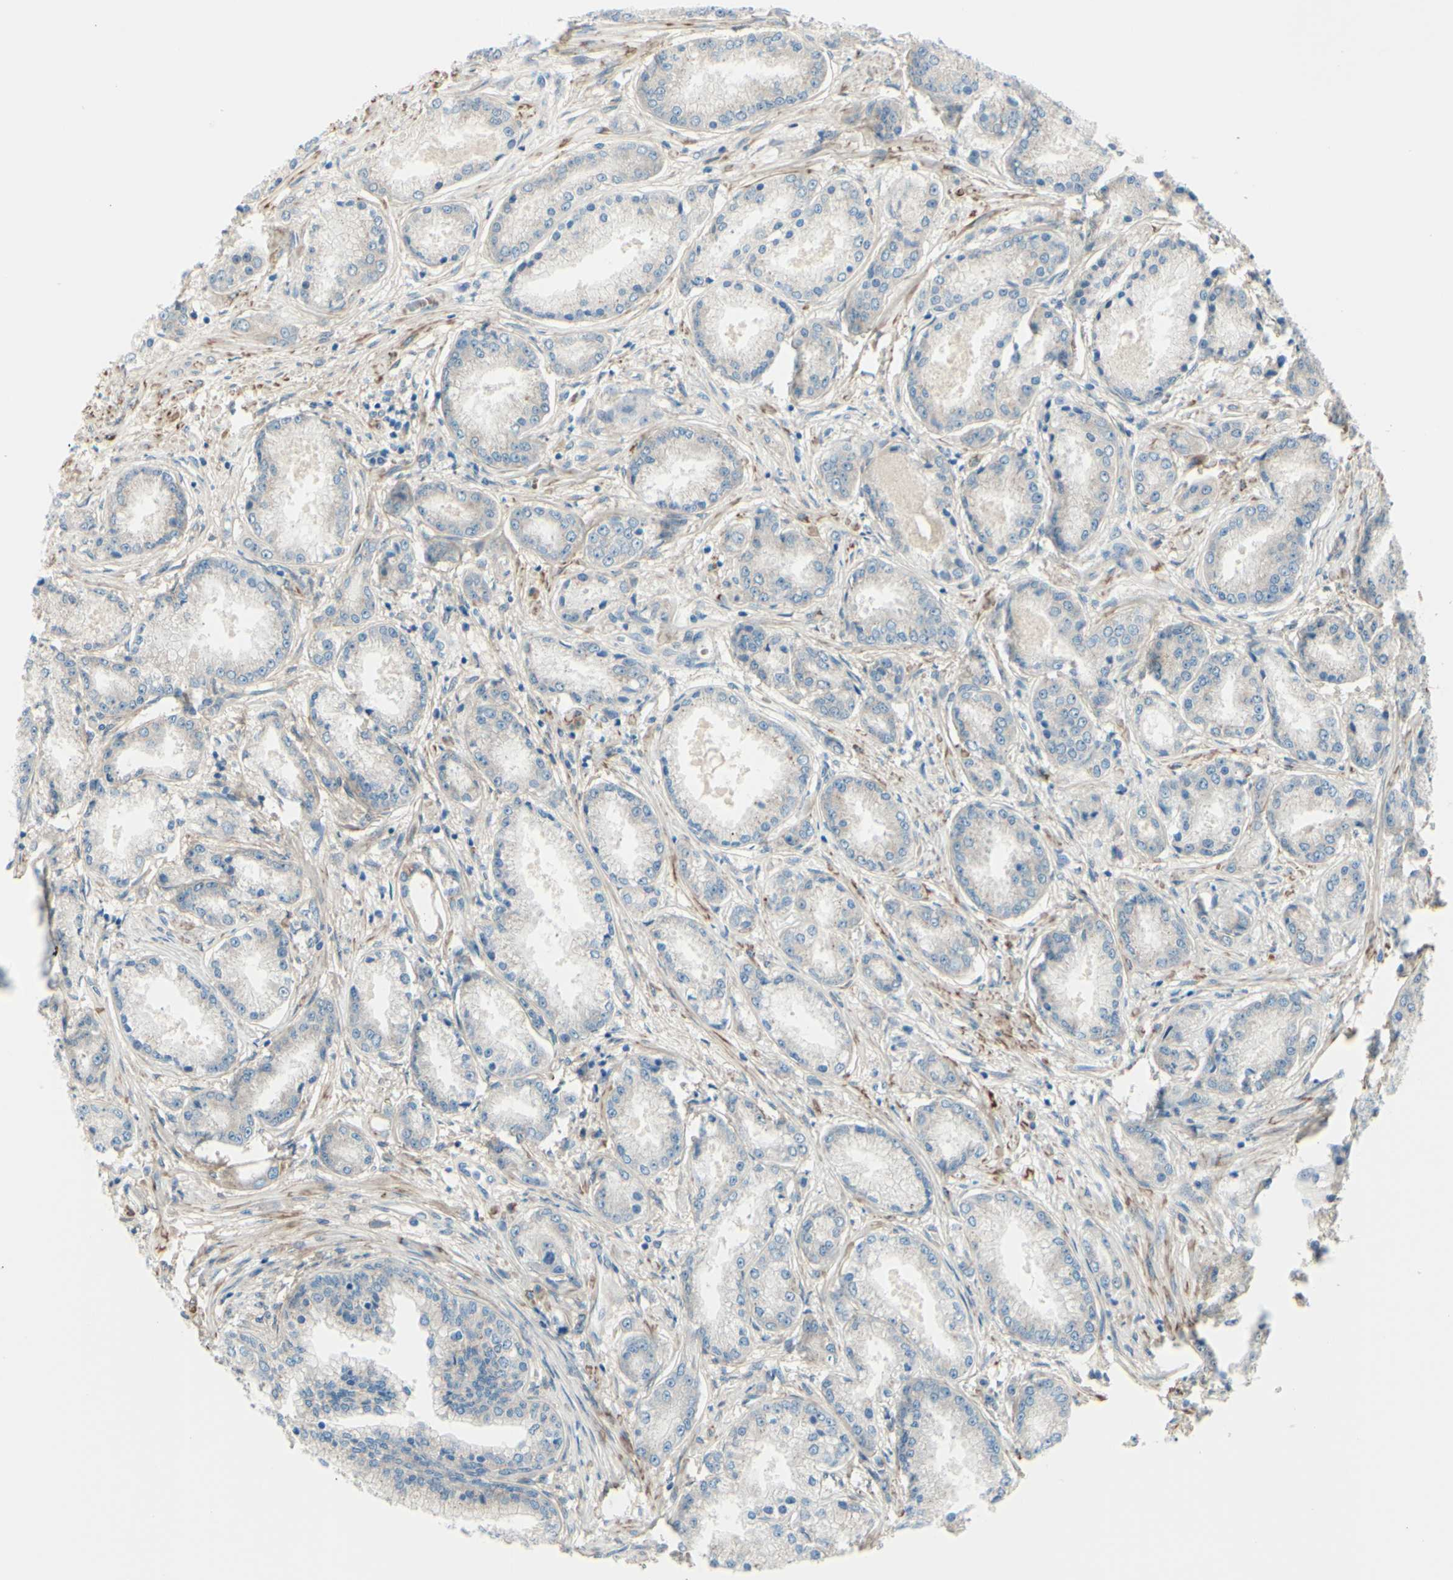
{"staining": {"intensity": "weak", "quantity": ">75%", "location": "cytoplasmic/membranous"}, "tissue": "prostate cancer", "cell_type": "Tumor cells", "image_type": "cancer", "snomed": [{"axis": "morphology", "description": "Adenocarcinoma, High grade"}, {"axis": "topography", "description": "Prostate"}], "caption": "Protein staining demonstrates weak cytoplasmic/membranous positivity in approximately >75% of tumor cells in prostate adenocarcinoma (high-grade).", "gene": "PCDHGA2", "patient": {"sex": "male", "age": 59}}